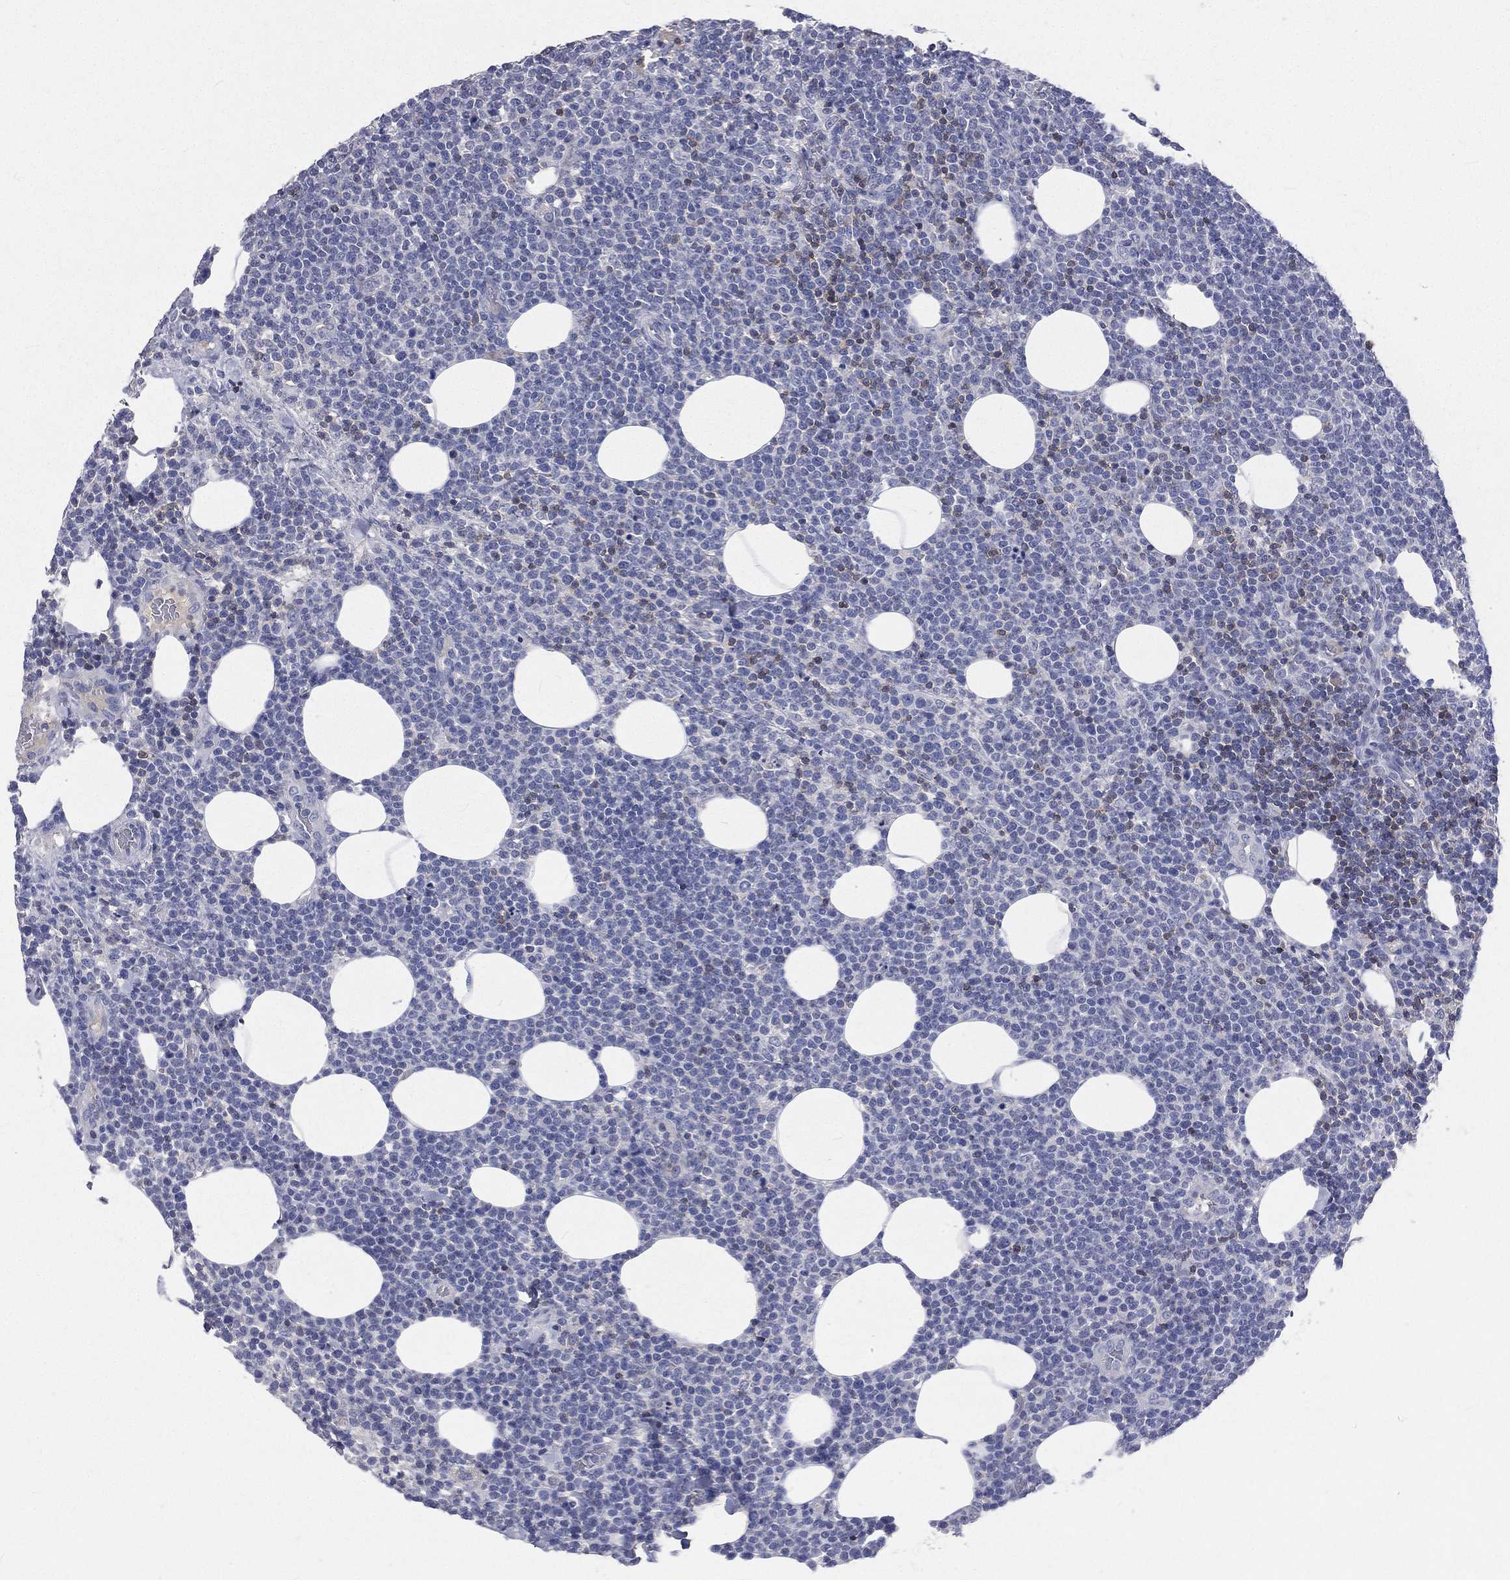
{"staining": {"intensity": "negative", "quantity": "none", "location": "none"}, "tissue": "lymphoma", "cell_type": "Tumor cells", "image_type": "cancer", "snomed": [{"axis": "morphology", "description": "Malignant lymphoma, non-Hodgkin's type, High grade"}, {"axis": "topography", "description": "Lymph node"}], "caption": "High-grade malignant lymphoma, non-Hodgkin's type stained for a protein using IHC shows no expression tumor cells.", "gene": "CD3D", "patient": {"sex": "male", "age": 61}}